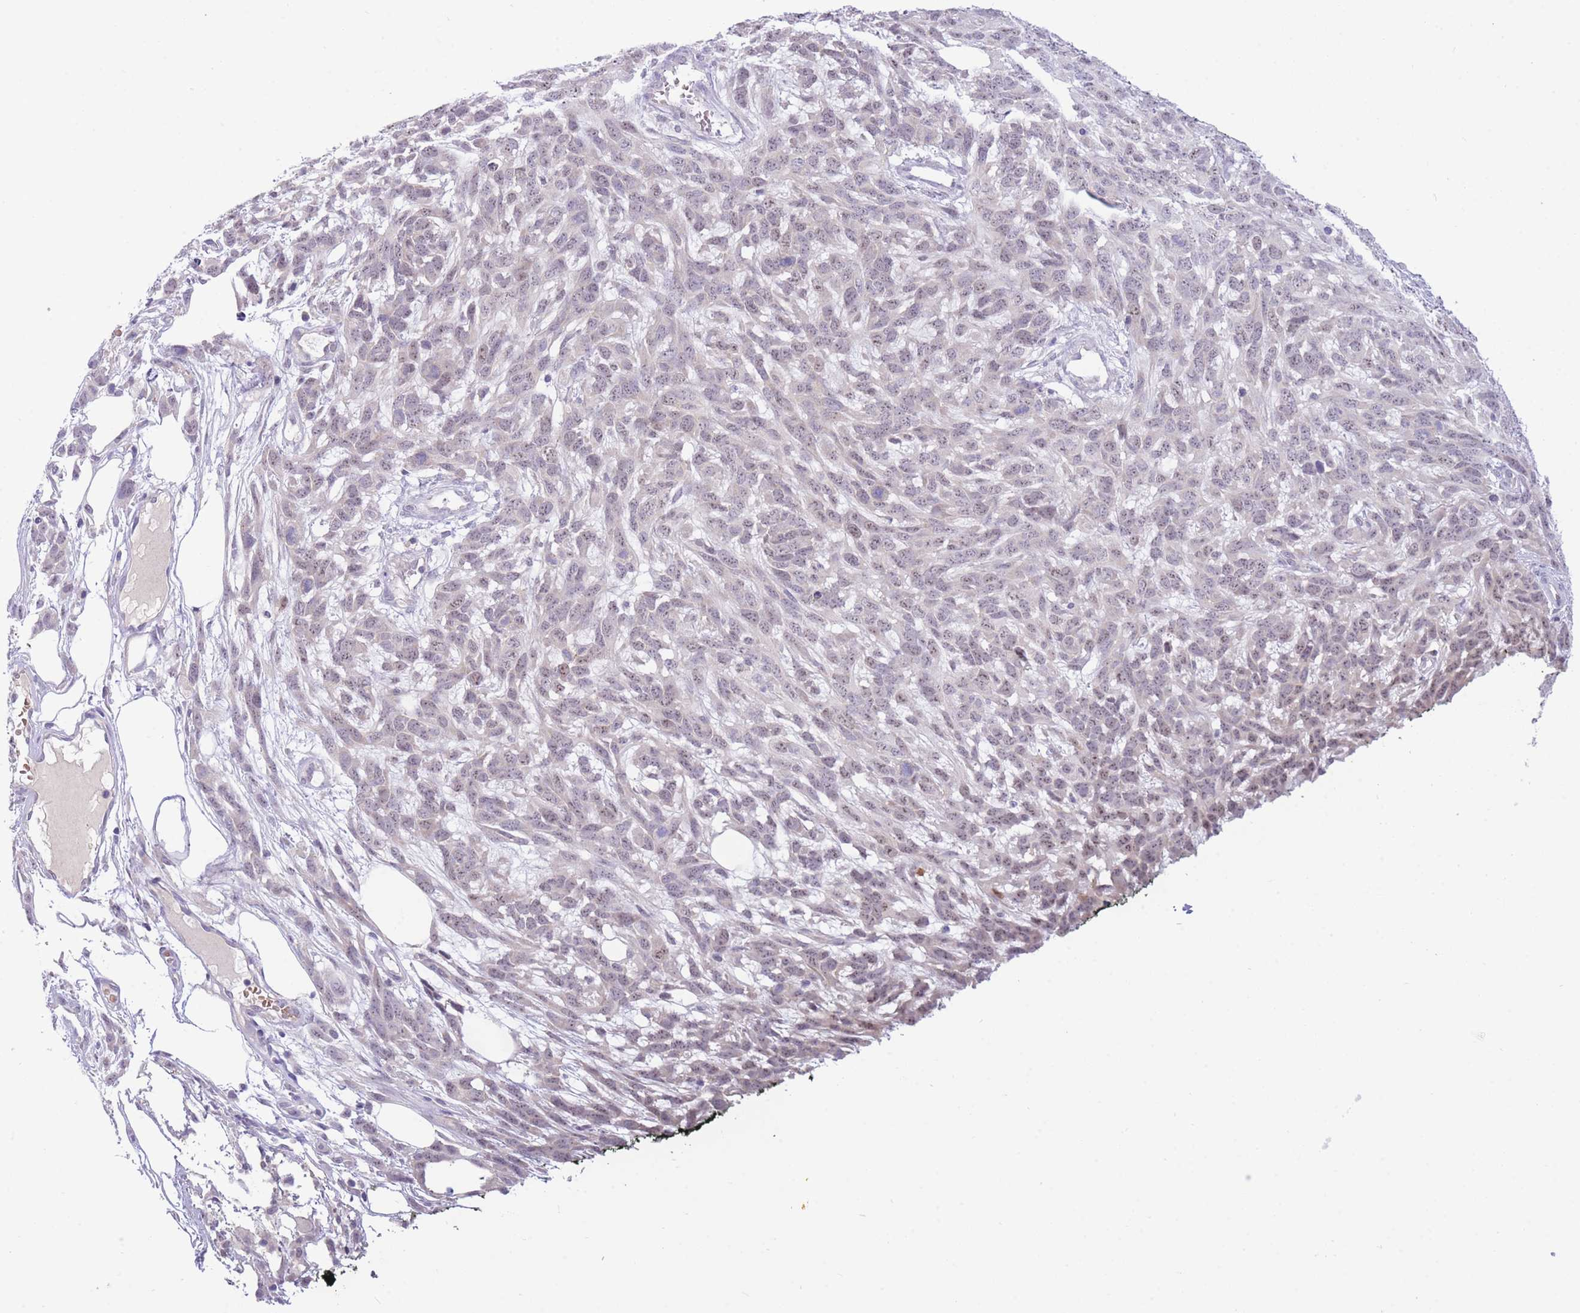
{"staining": {"intensity": "weak", "quantity": "25%-75%", "location": "nuclear"}, "tissue": "melanoma", "cell_type": "Tumor cells", "image_type": "cancer", "snomed": [{"axis": "morphology", "description": "Normal morphology"}, {"axis": "morphology", "description": "Malignant melanoma, NOS"}, {"axis": "topography", "description": "Skin"}], "caption": "The image shows staining of malignant melanoma, revealing weak nuclear protein expression (brown color) within tumor cells.", "gene": "FBXO46", "patient": {"sex": "female", "age": 72}}